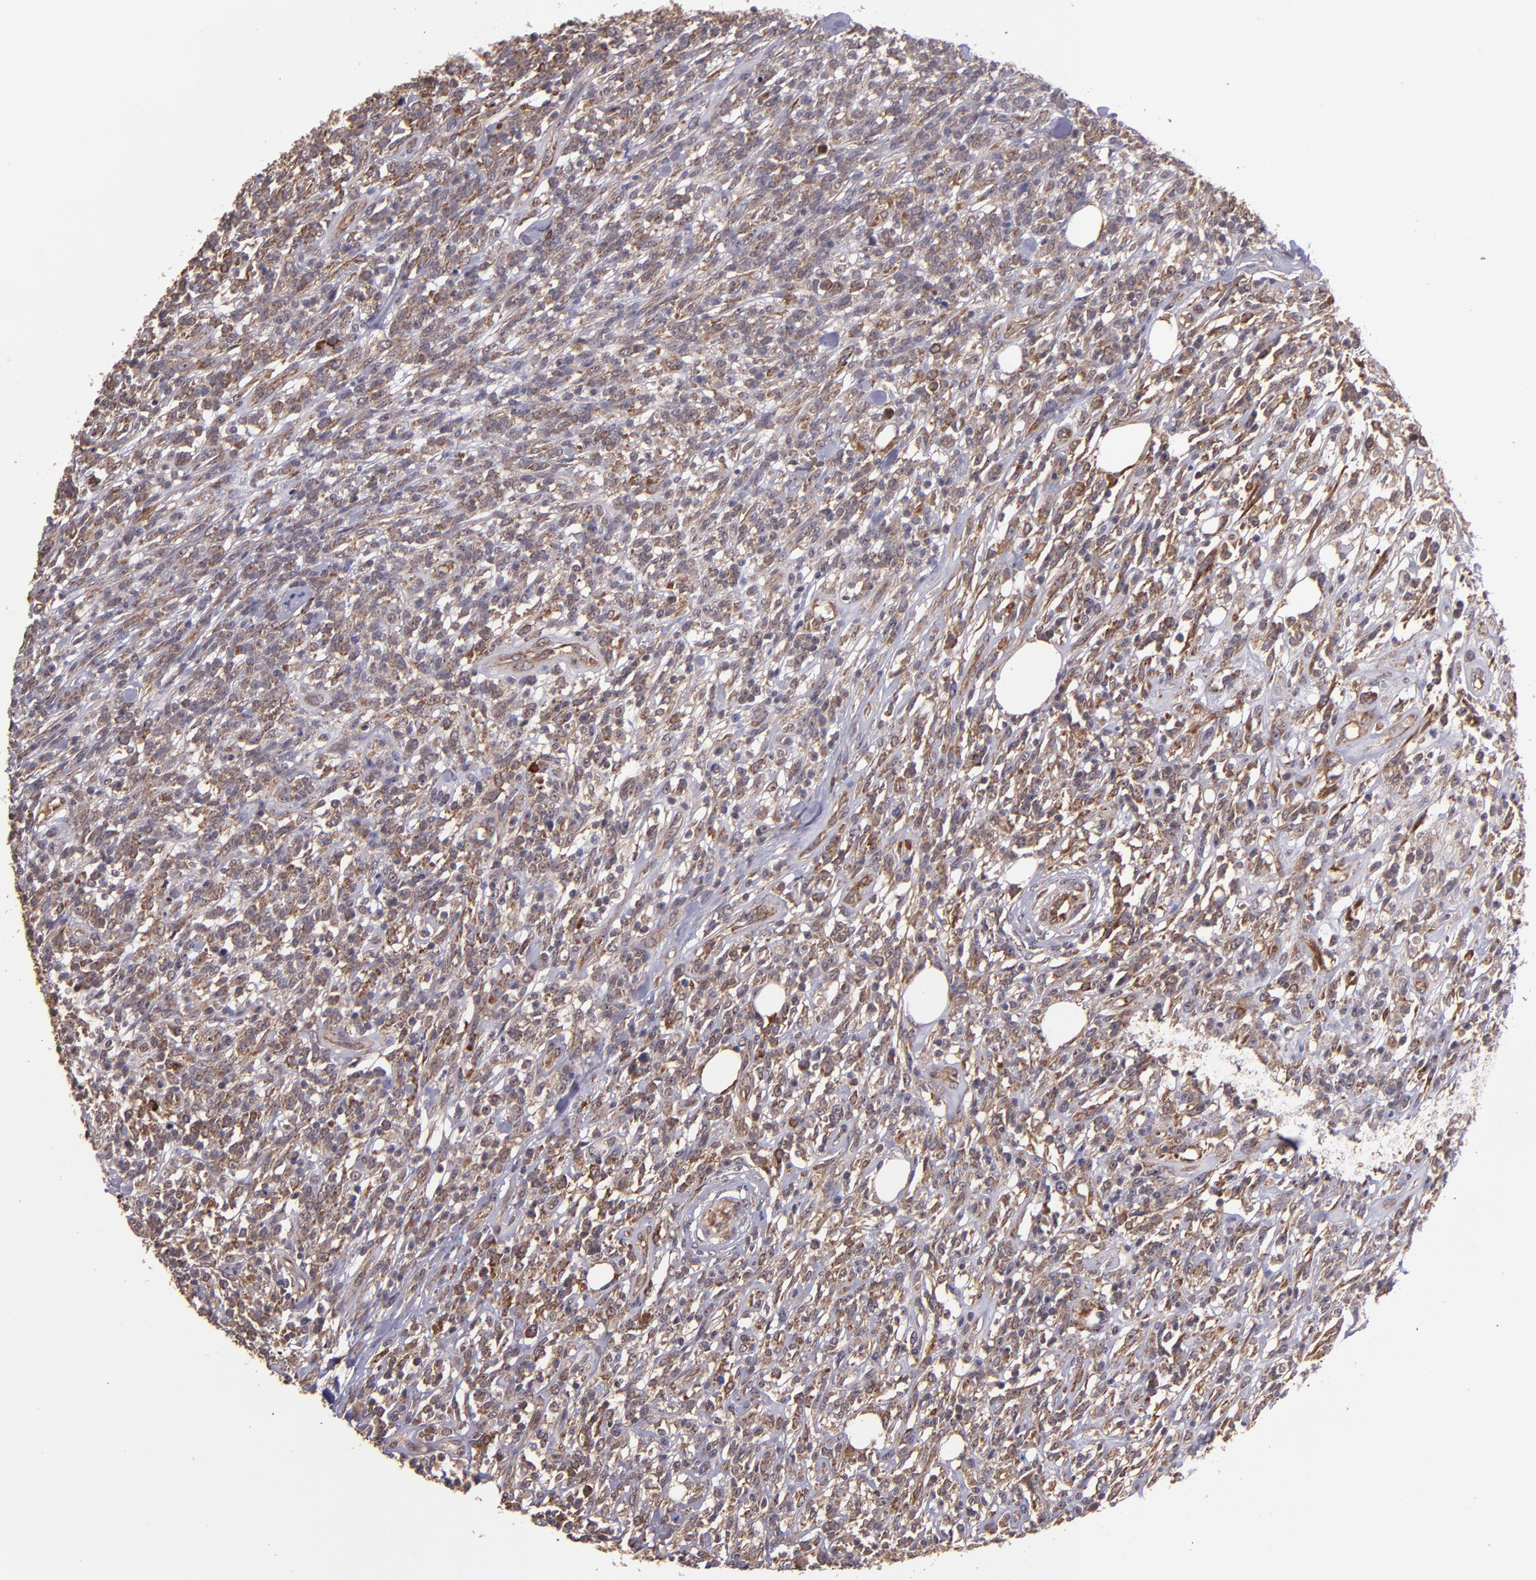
{"staining": {"intensity": "strong", "quantity": ">75%", "location": "cytoplasmic/membranous"}, "tissue": "lymphoma", "cell_type": "Tumor cells", "image_type": "cancer", "snomed": [{"axis": "morphology", "description": "Malignant lymphoma, non-Hodgkin's type, High grade"}, {"axis": "topography", "description": "Lymph node"}], "caption": "Immunohistochemistry of high-grade malignant lymphoma, non-Hodgkin's type exhibits high levels of strong cytoplasmic/membranous positivity in about >75% of tumor cells.", "gene": "USP51", "patient": {"sex": "female", "age": 73}}